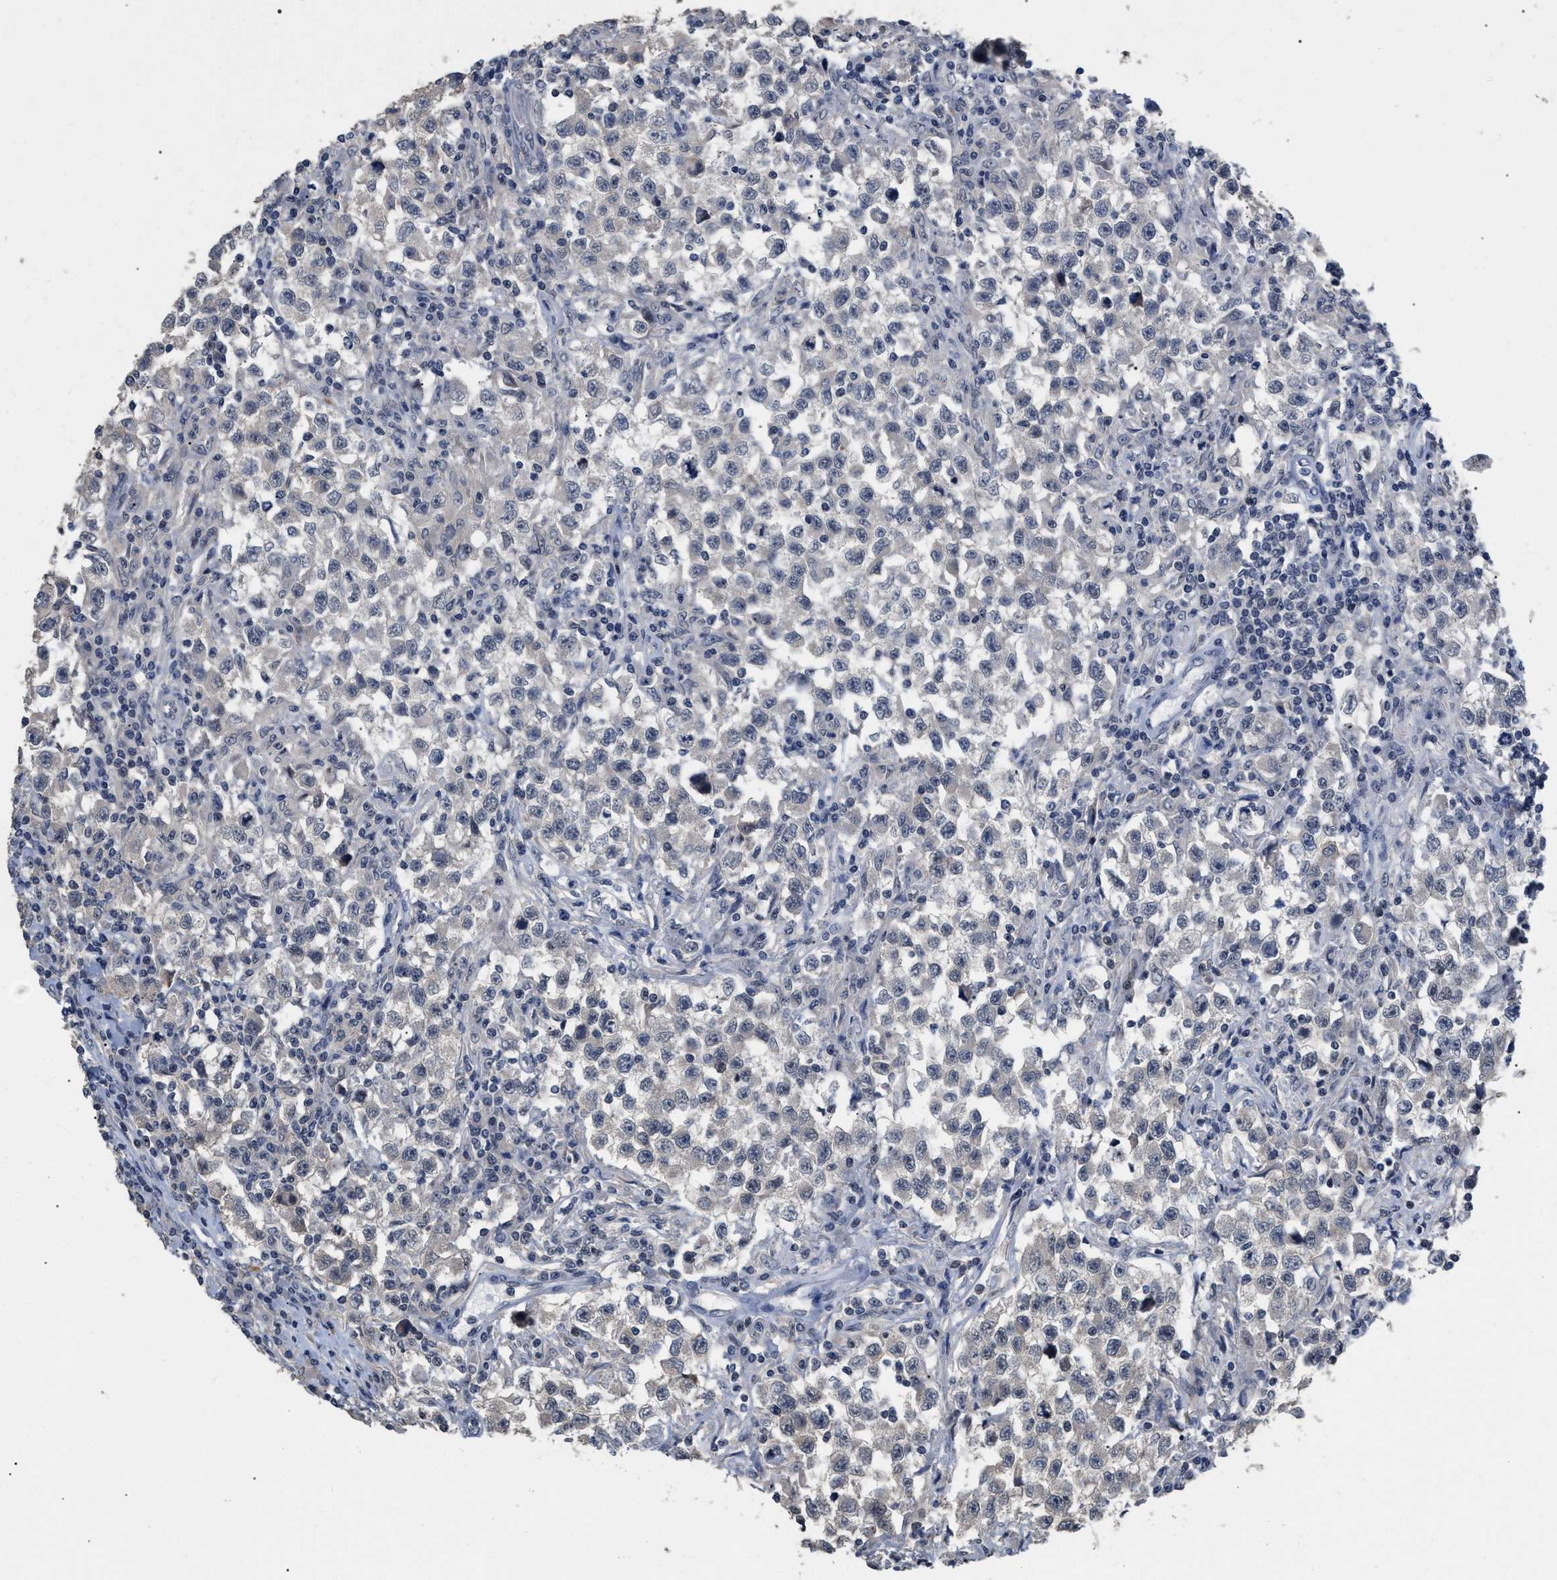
{"staining": {"intensity": "negative", "quantity": "none", "location": "none"}, "tissue": "testis cancer", "cell_type": "Tumor cells", "image_type": "cancer", "snomed": [{"axis": "morphology", "description": "Carcinoma, Embryonal, NOS"}, {"axis": "topography", "description": "Testis"}], "caption": "A histopathology image of testis embryonal carcinoma stained for a protein reveals no brown staining in tumor cells.", "gene": "JAZF1", "patient": {"sex": "male", "age": 21}}